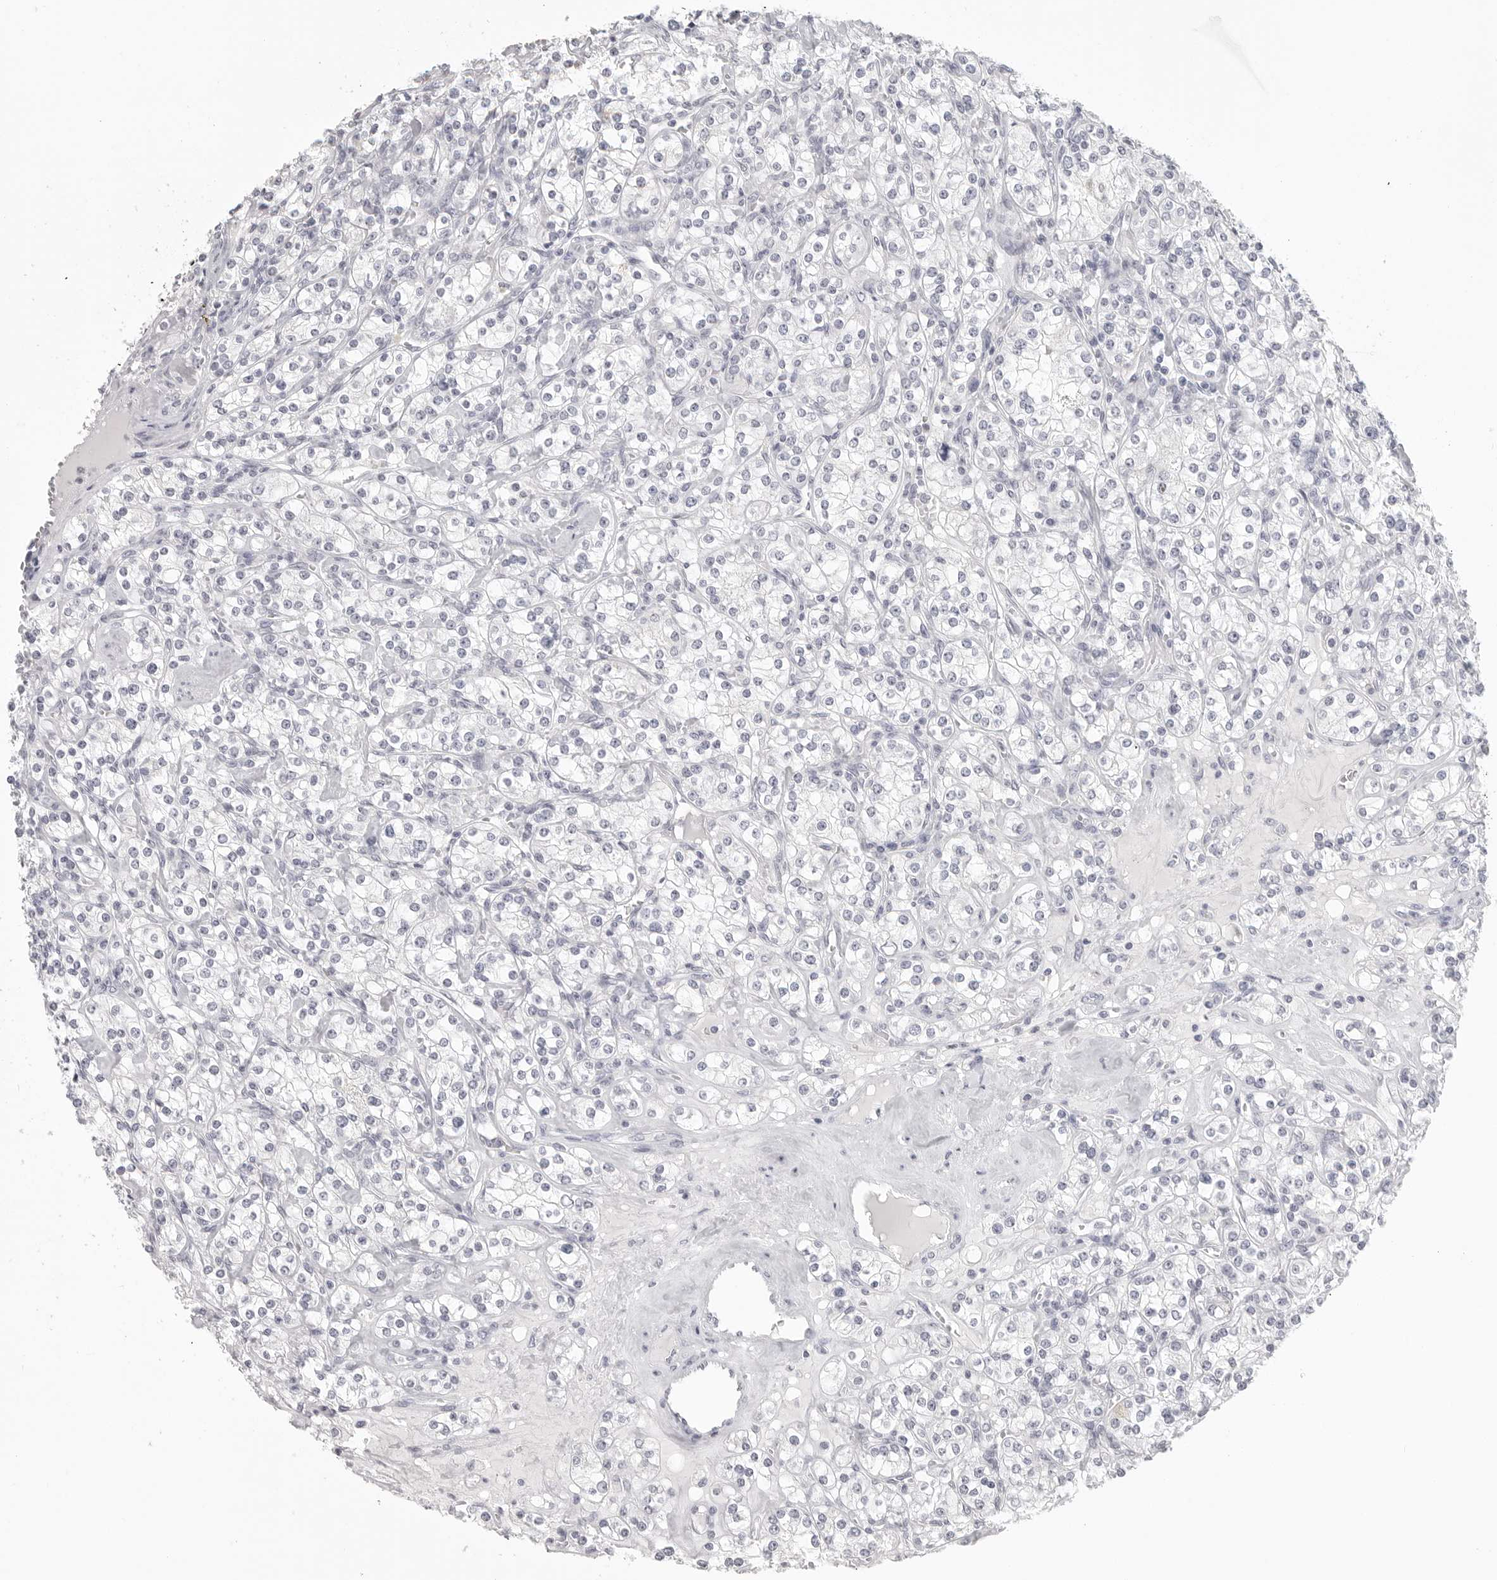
{"staining": {"intensity": "negative", "quantity": "none", "location": "none"}, "tissue": "renal cancer", "cell_type": "Tumor cells", "image_type": "cancer", "snomed": [{"axis": "morphology", "description": "Adenocarcinoma, NOS"}, {"axis": "topography", "description": "Kidney"}], "caption": "Protein analysis of renal cancer (adenocarcinoma) reveals no significant staining in tumor cells. (DAB IHC, high magnification).", "gene": "HMGCS2", "patient": {"sex": "male", "age": 77}}